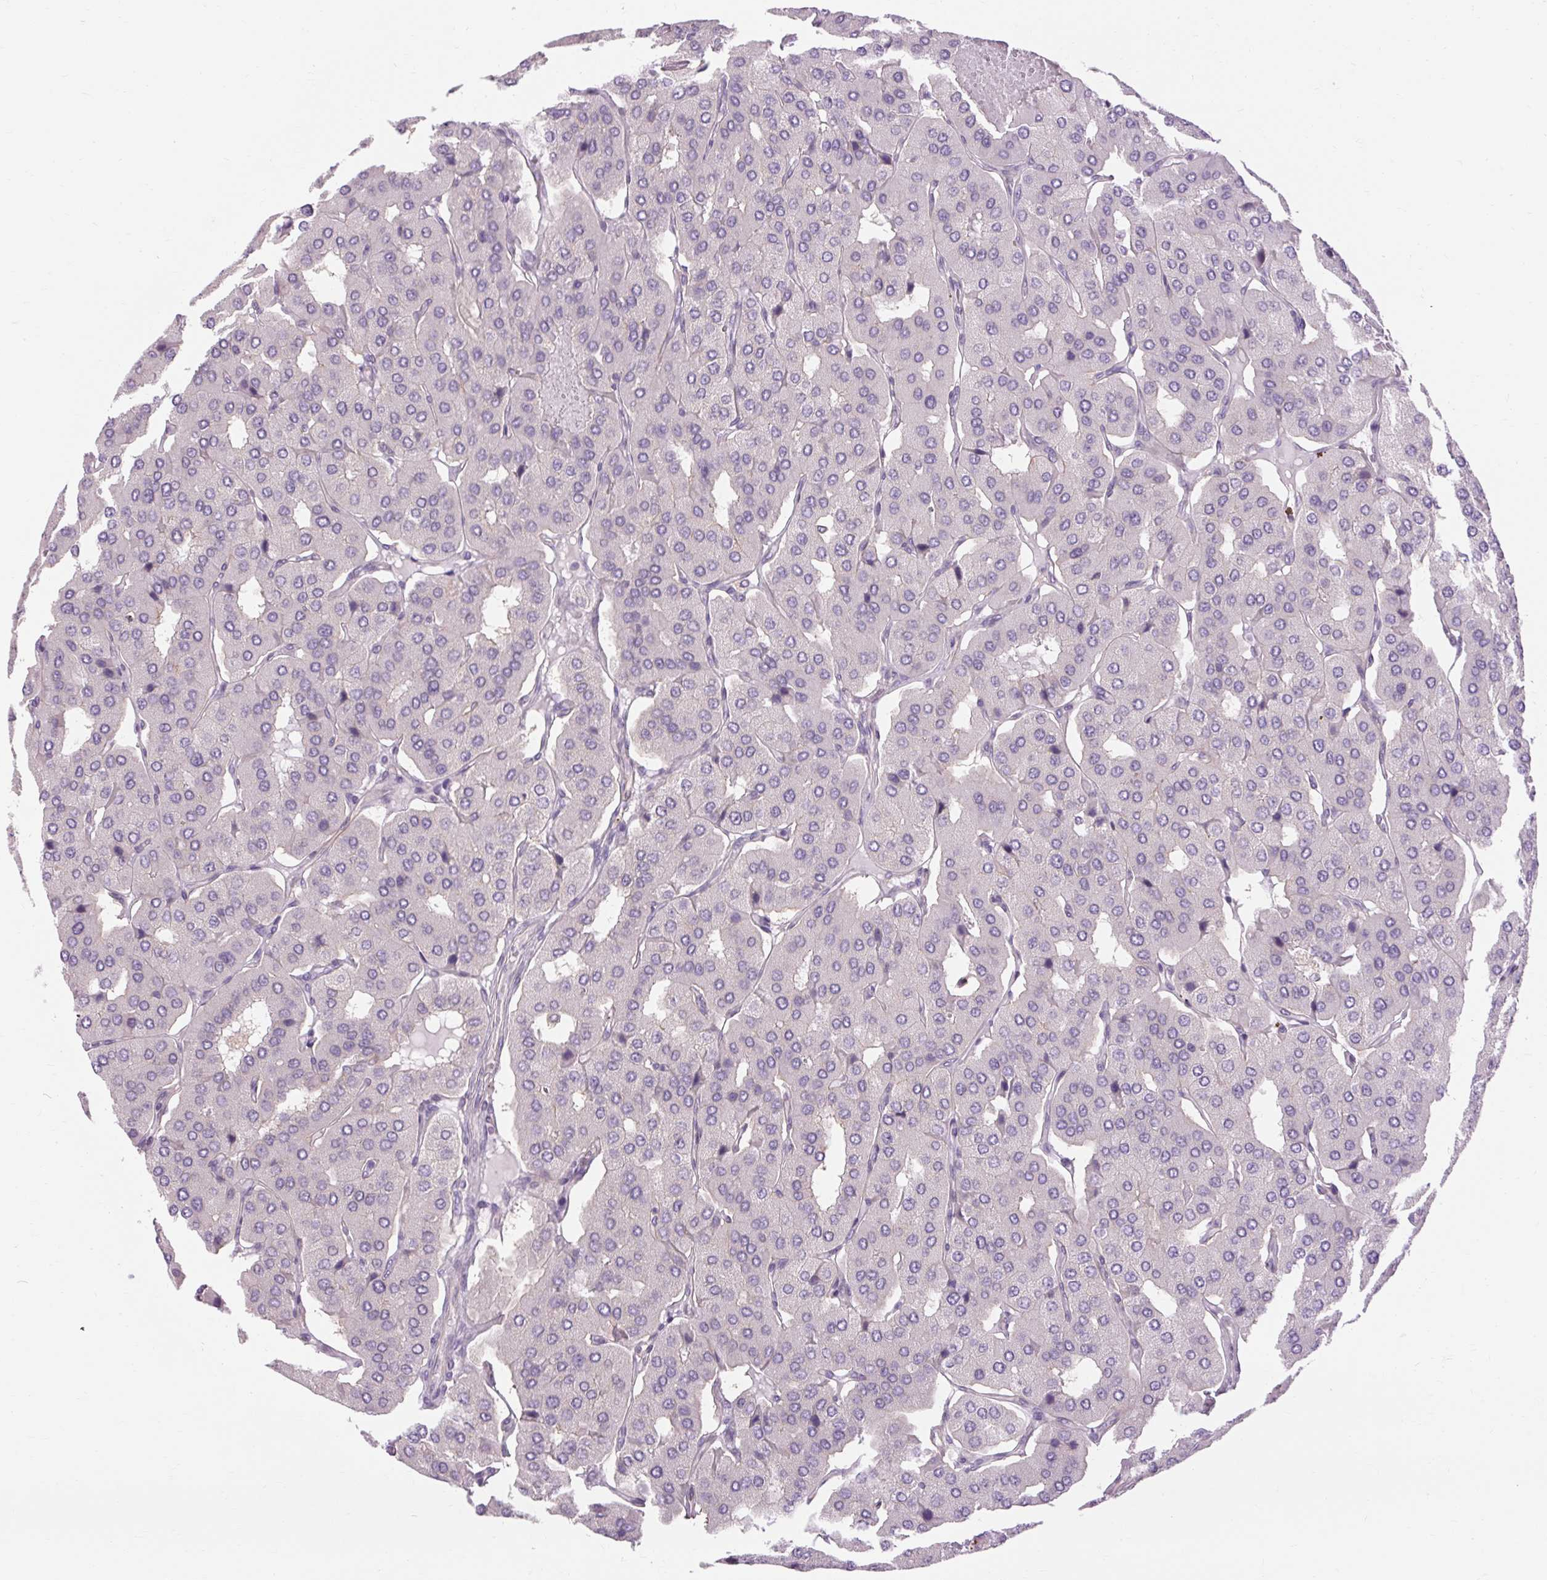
{"staining": {"intensity": "negative", "quantity": "none", "location": "none"}, "tissue": "parathyroid gland", "cell_type": "Glandular cells", "image_type": "normal", "snomed": [{"axis": "morphology", "description": "Normal tissue, NOS"}, {"axis": "morphology", "description": "Adenoma, NOS"}, {"axis": "topography", "description": "Parathyroid gland"}], "caption": "Photomicrograph shows no protein positivity in glandular cells of benign parathyroid gland.", "gene": "TM6SF1", "patient": {"sex": "female", "age": 86}}